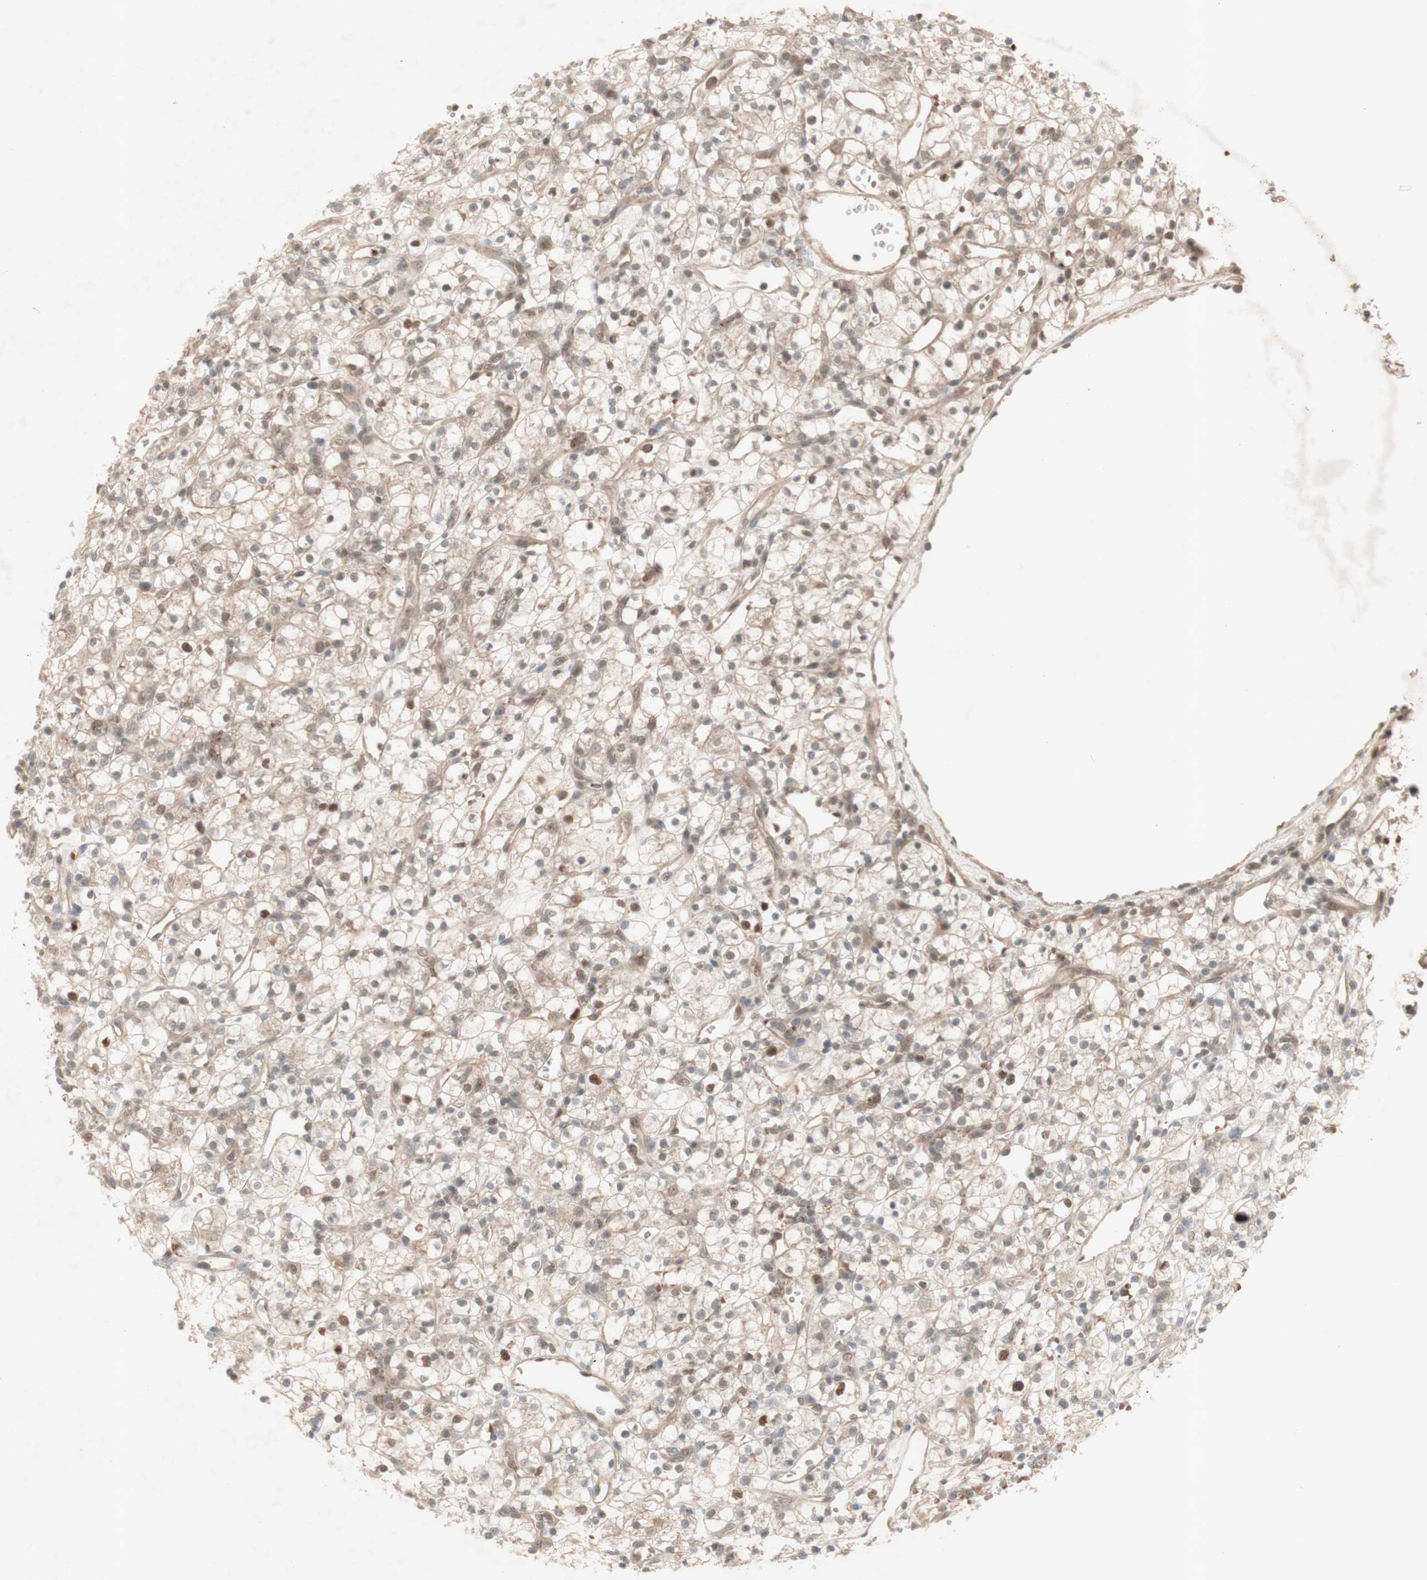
{"staining": {"intensity": "weak", "quantity": ">75%", "location": "cytoplasmic/membranous,nuclear"}, "tissue": "renal cancer", "cell_type": "Tumor cells", "image_type": "cancer", "snomed": [{"axis": "morphology", "description": "Adenocarcinoma, NOS"}, {"axis": "topography", "description": "Kidney"}], "caption": "The micrograph demonstrates staining of renal adenocarcinoma, revealing weak cytoplasmic/membranous and nuclear protein expression (brown color) within tumor cells. Nuclei are stained in blue.", "gene": "MSH6", "patient": {"sex": "female", "age": 60}}